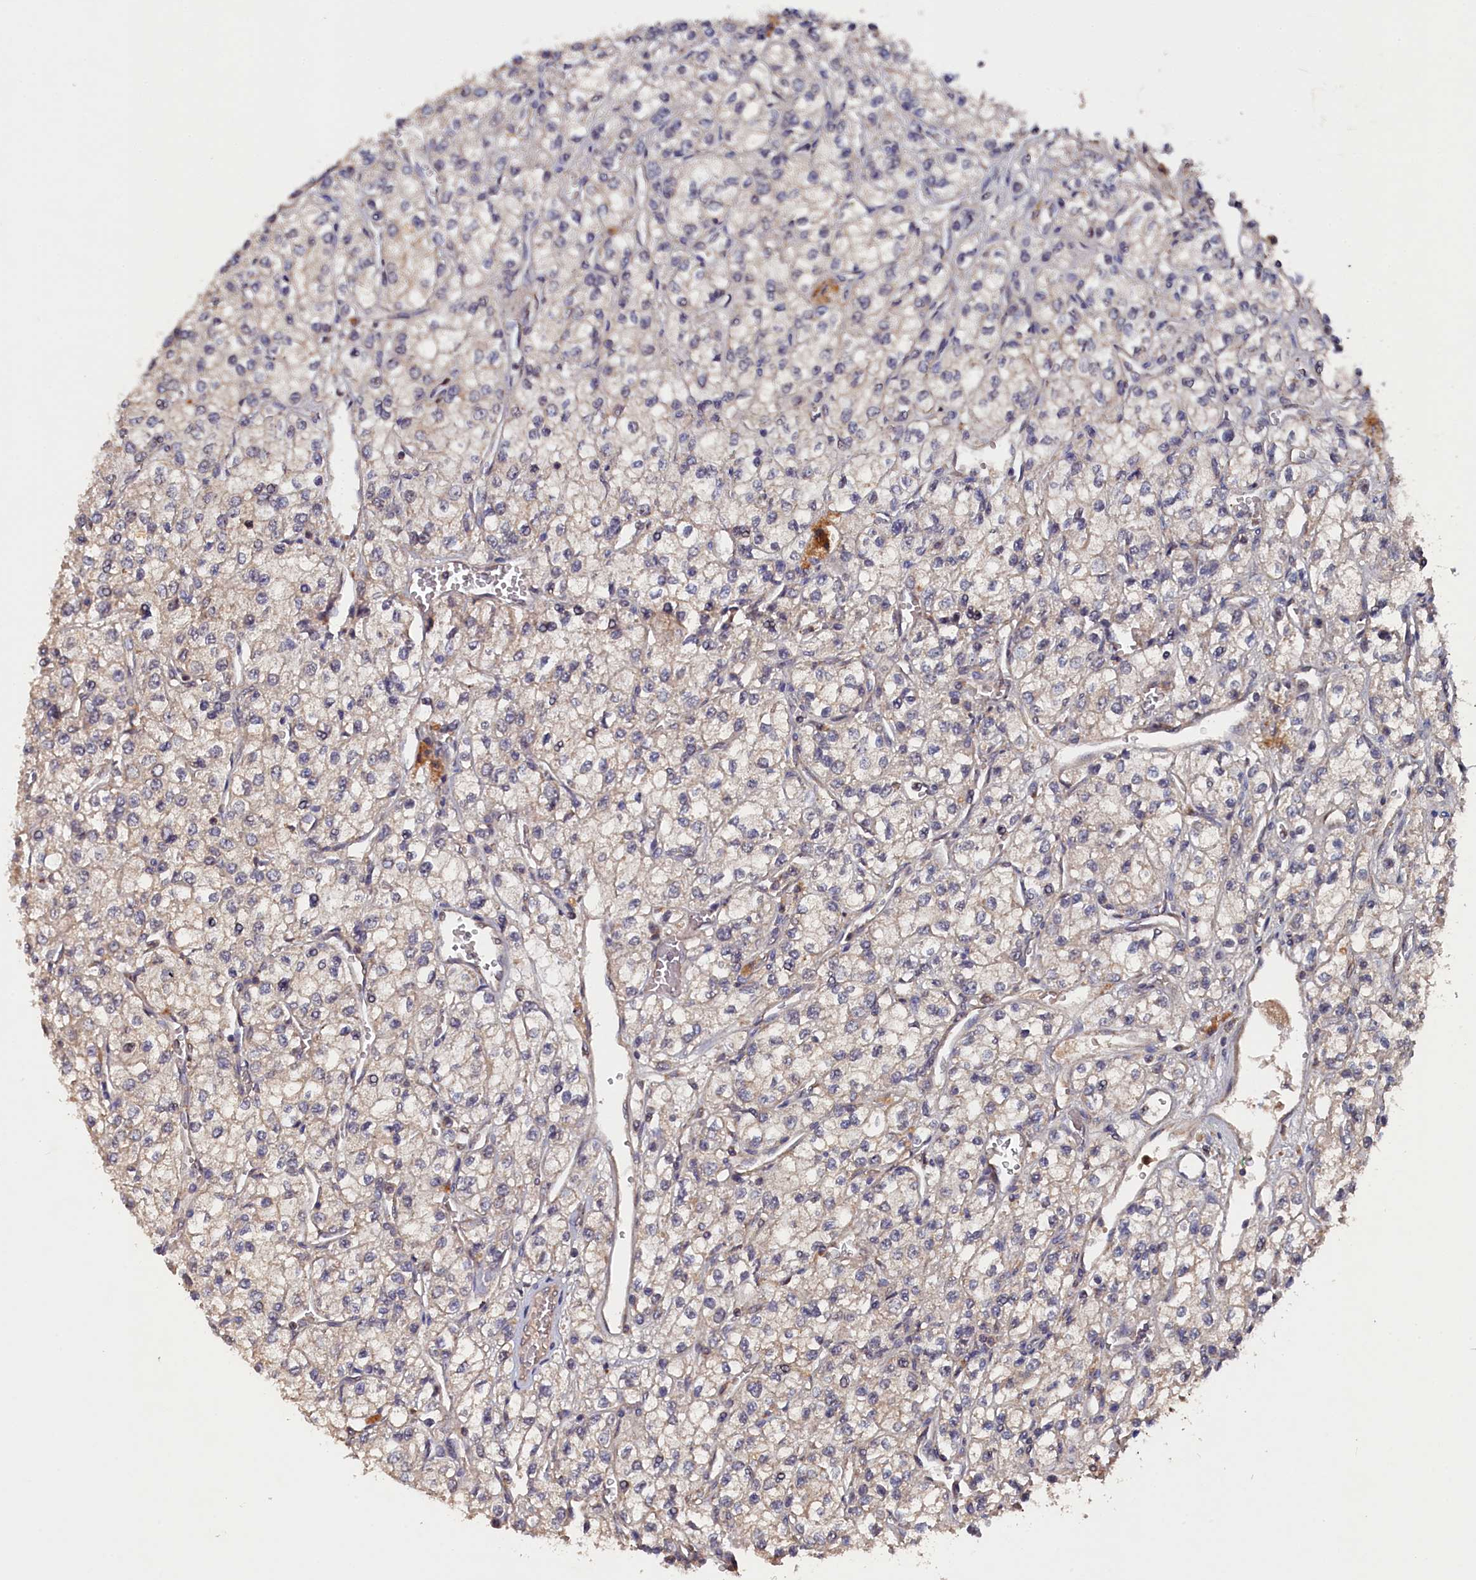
{"staining": {"intensity": "negative", "quantity": "none", "location": "none"}, "tissue": "renal cancer", "cell_type": "Tumor cells", "image_type": "cancer", "snomed": [{"axis": "morphology", "description": "Adenocarcinoma, NOS"}, {"axis": "topography", "description": "Kidney"}], "caption": "Human adenocarcinoma (renal) stained for a protein using IHC displays no positivity in tumor cells.", "gene": "TMC5", "patient": {"sex": "male", "age": 80}}